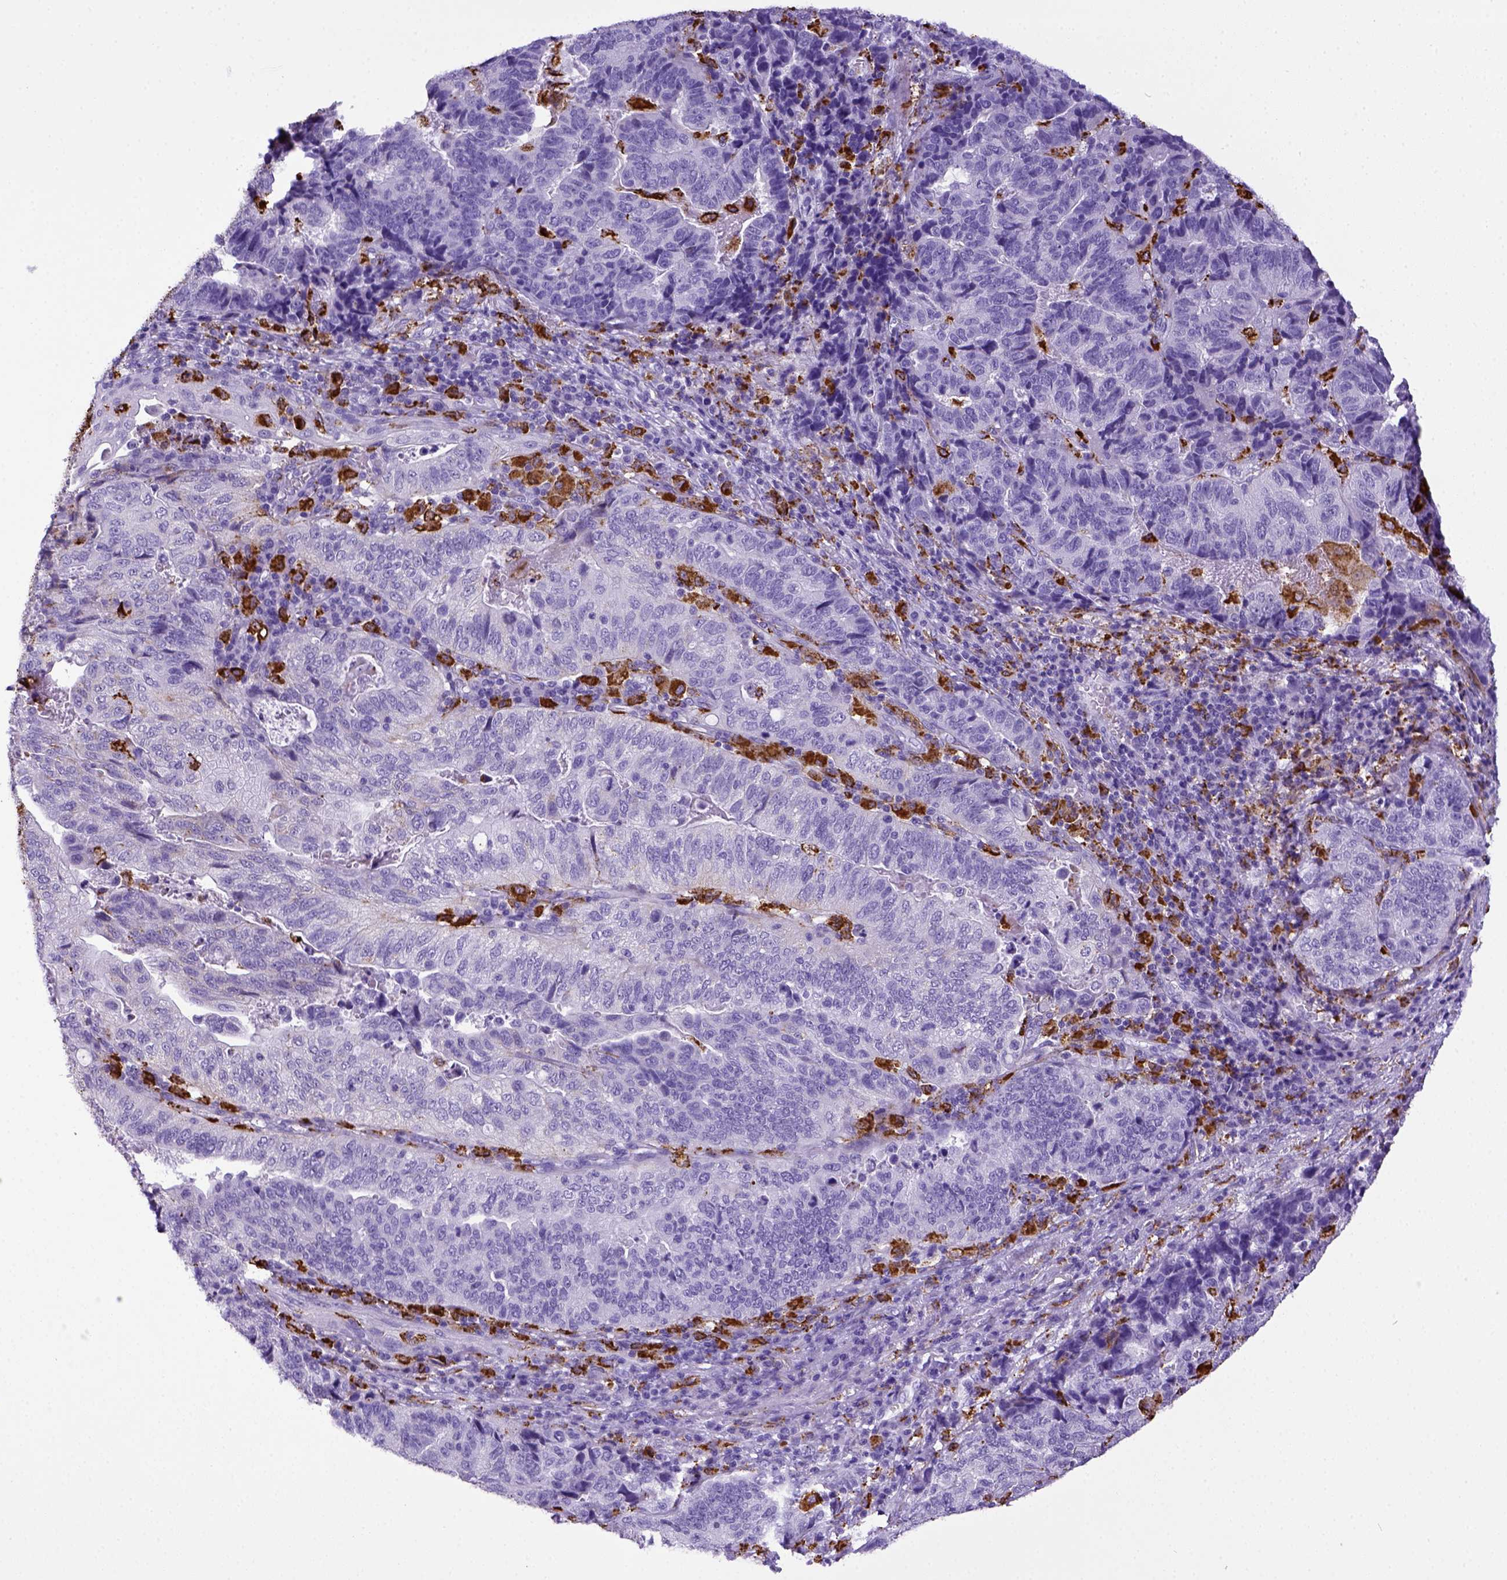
{"staining": {"intensity": "negative", "quantity": "none", "location": "none"}, "tissue": "stomach cancer", "cell_type": "Tumor cells", "image_type": "cancer", "snomed": [{"axis": "morphology", "description": "Adenocarcinoma, NOS"}, {"axis": "topography", "description": "Stomach, upper"}], "caption": "Tumor cells are negative for brown protein staining in stomach adenocarcinoma.", "gene": "CD68", "patient": {"sex": "female", "age": 67}}